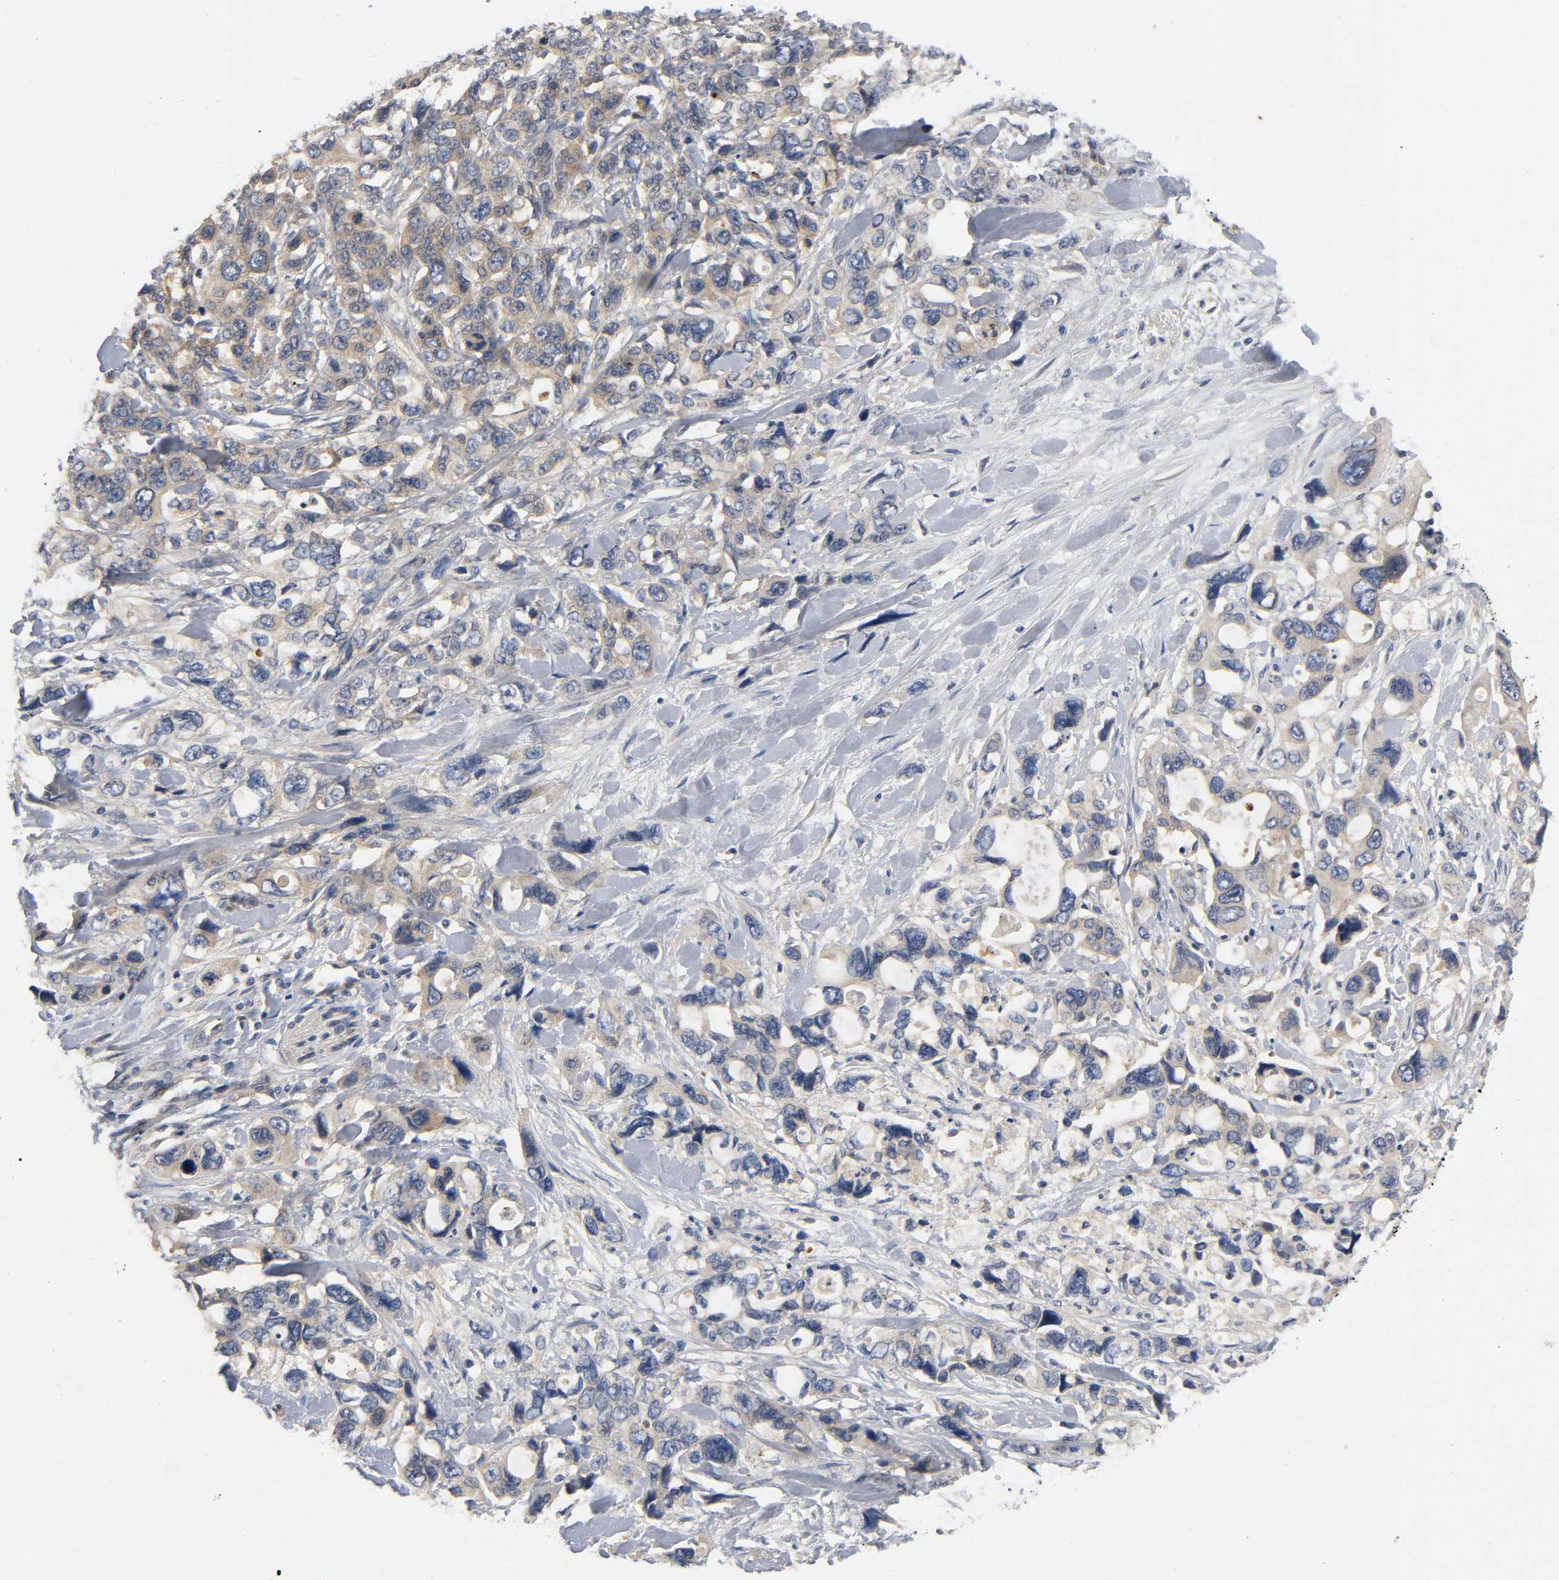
{"staining": {"intensity": "moderate", "quantity": ">75%", "location": "cytoplasmic/membranous"}, "tissue": "pancreatic cancer", "cell_type": "Tumor cells", "image_type": "cancer", "snomed": [{"axis": "morphology", "description": "Adenocarcinoma, NOS"}, {"axis": "topography", "description": "Pancreas"}], "caption": "This micrograph shows IHC staining of human pancreatic cancer, with medium moderate cytoplasmic/membranous staining in approximately >75% of tumor cells.", "gene": "HDAC6", "patient": {"sex": "male", "age": 46}}